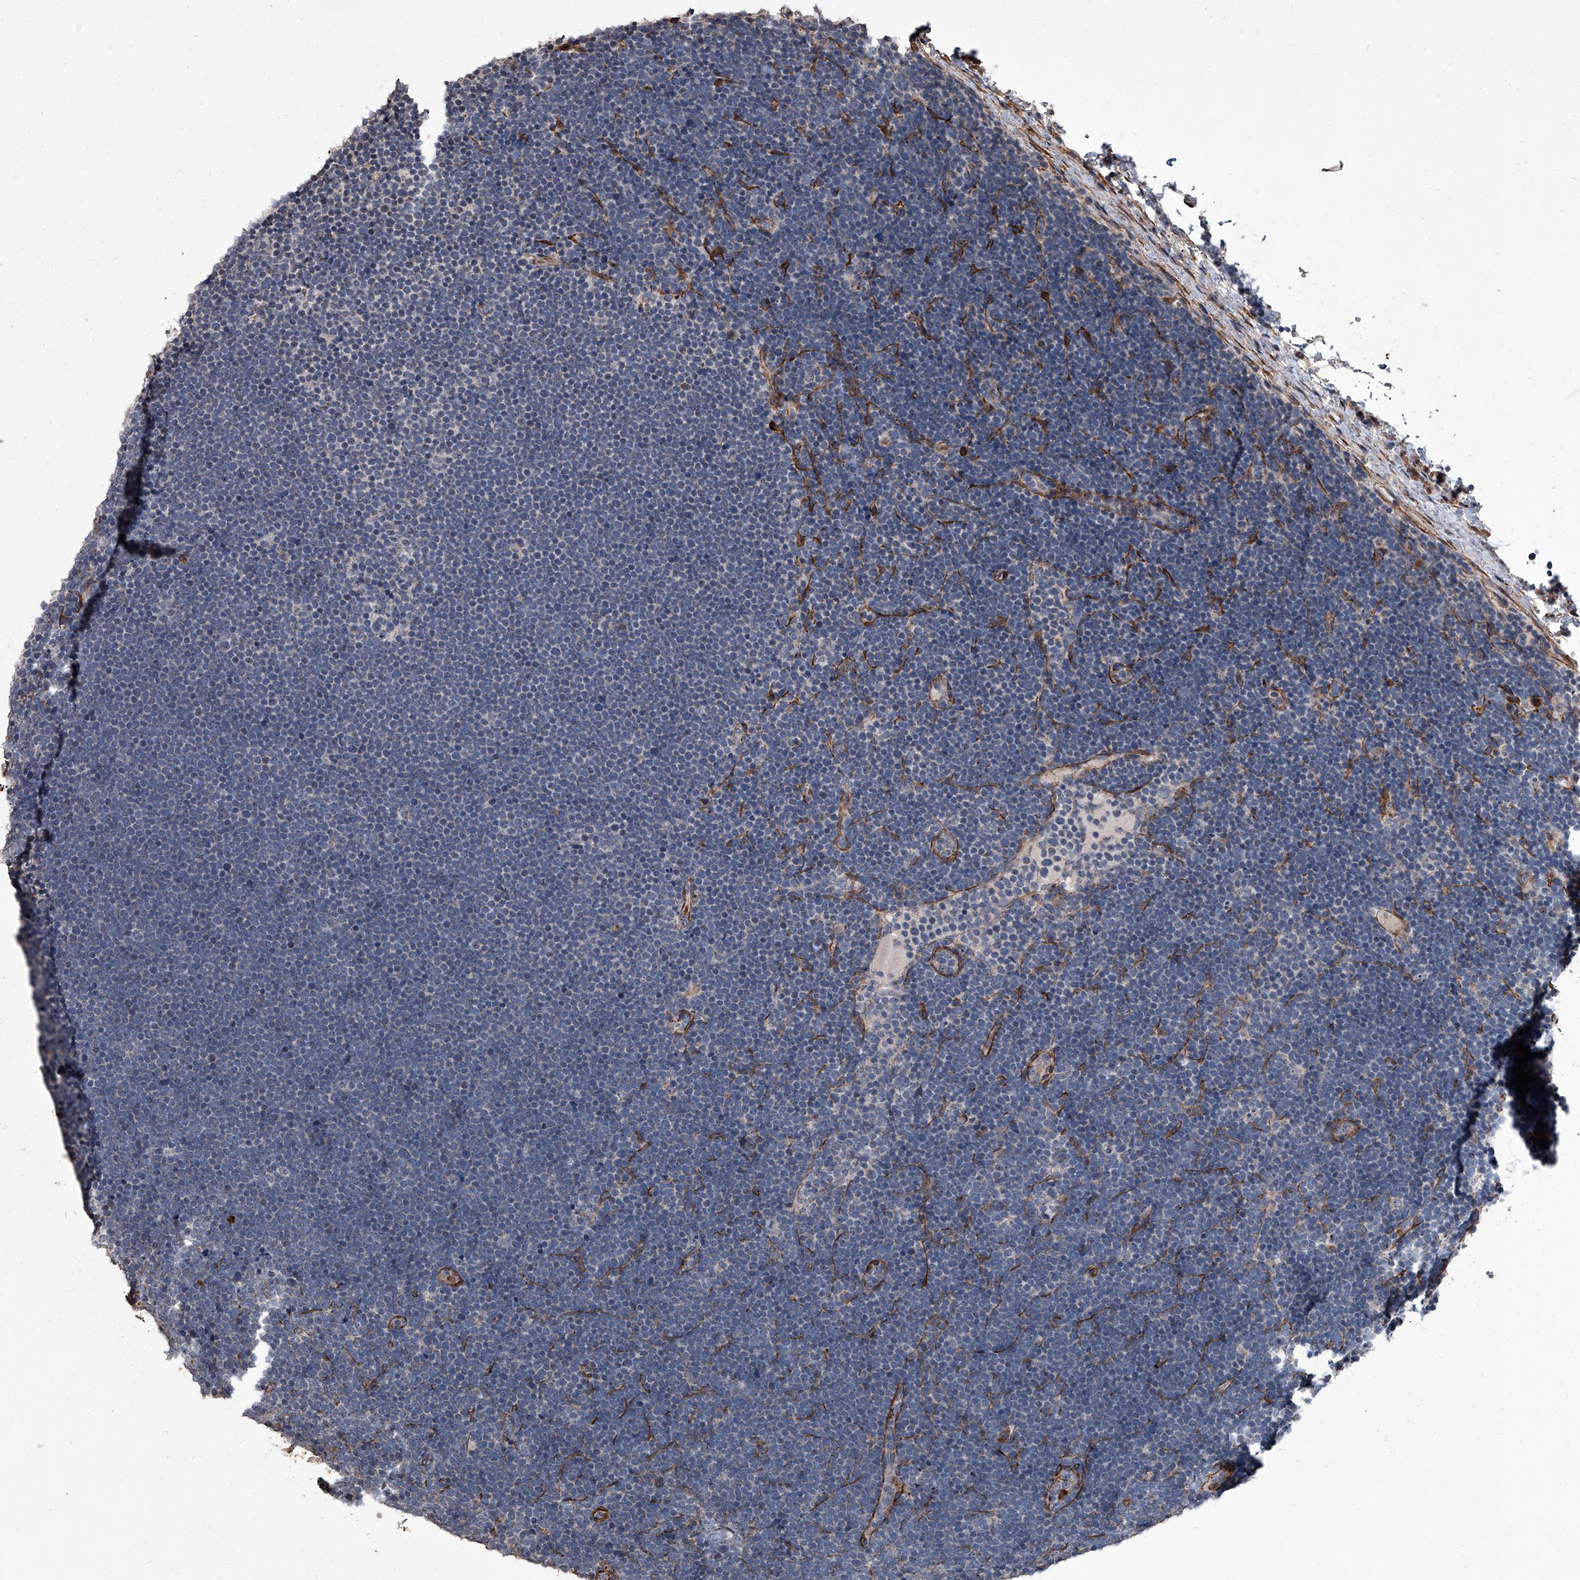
{"staining": {"intensity": "negative", "quantity": "none", "location": "none"}, "tissue": "lymphoma", "cell_type": "Tumor cells", "image_type": "cancer", "snomed": [{"axis": "morphology", "description": "Malignant lymphoma, non-Hodgkin's type, High grade"}, {"axis": "topography", "description": "Lymph node"}], "caption": "Immunohistochemistry (IHC) photomicrograph of neoplastic tissue: malignant lymphoma, non-Hodgkin's type (high-grade) stained with DAB (3,3'-diaminobenzidine) reveals no significant protein staining in tumor cells.", "gene": "SIRT4", "patient": {"sex": "male", "age": 13}}